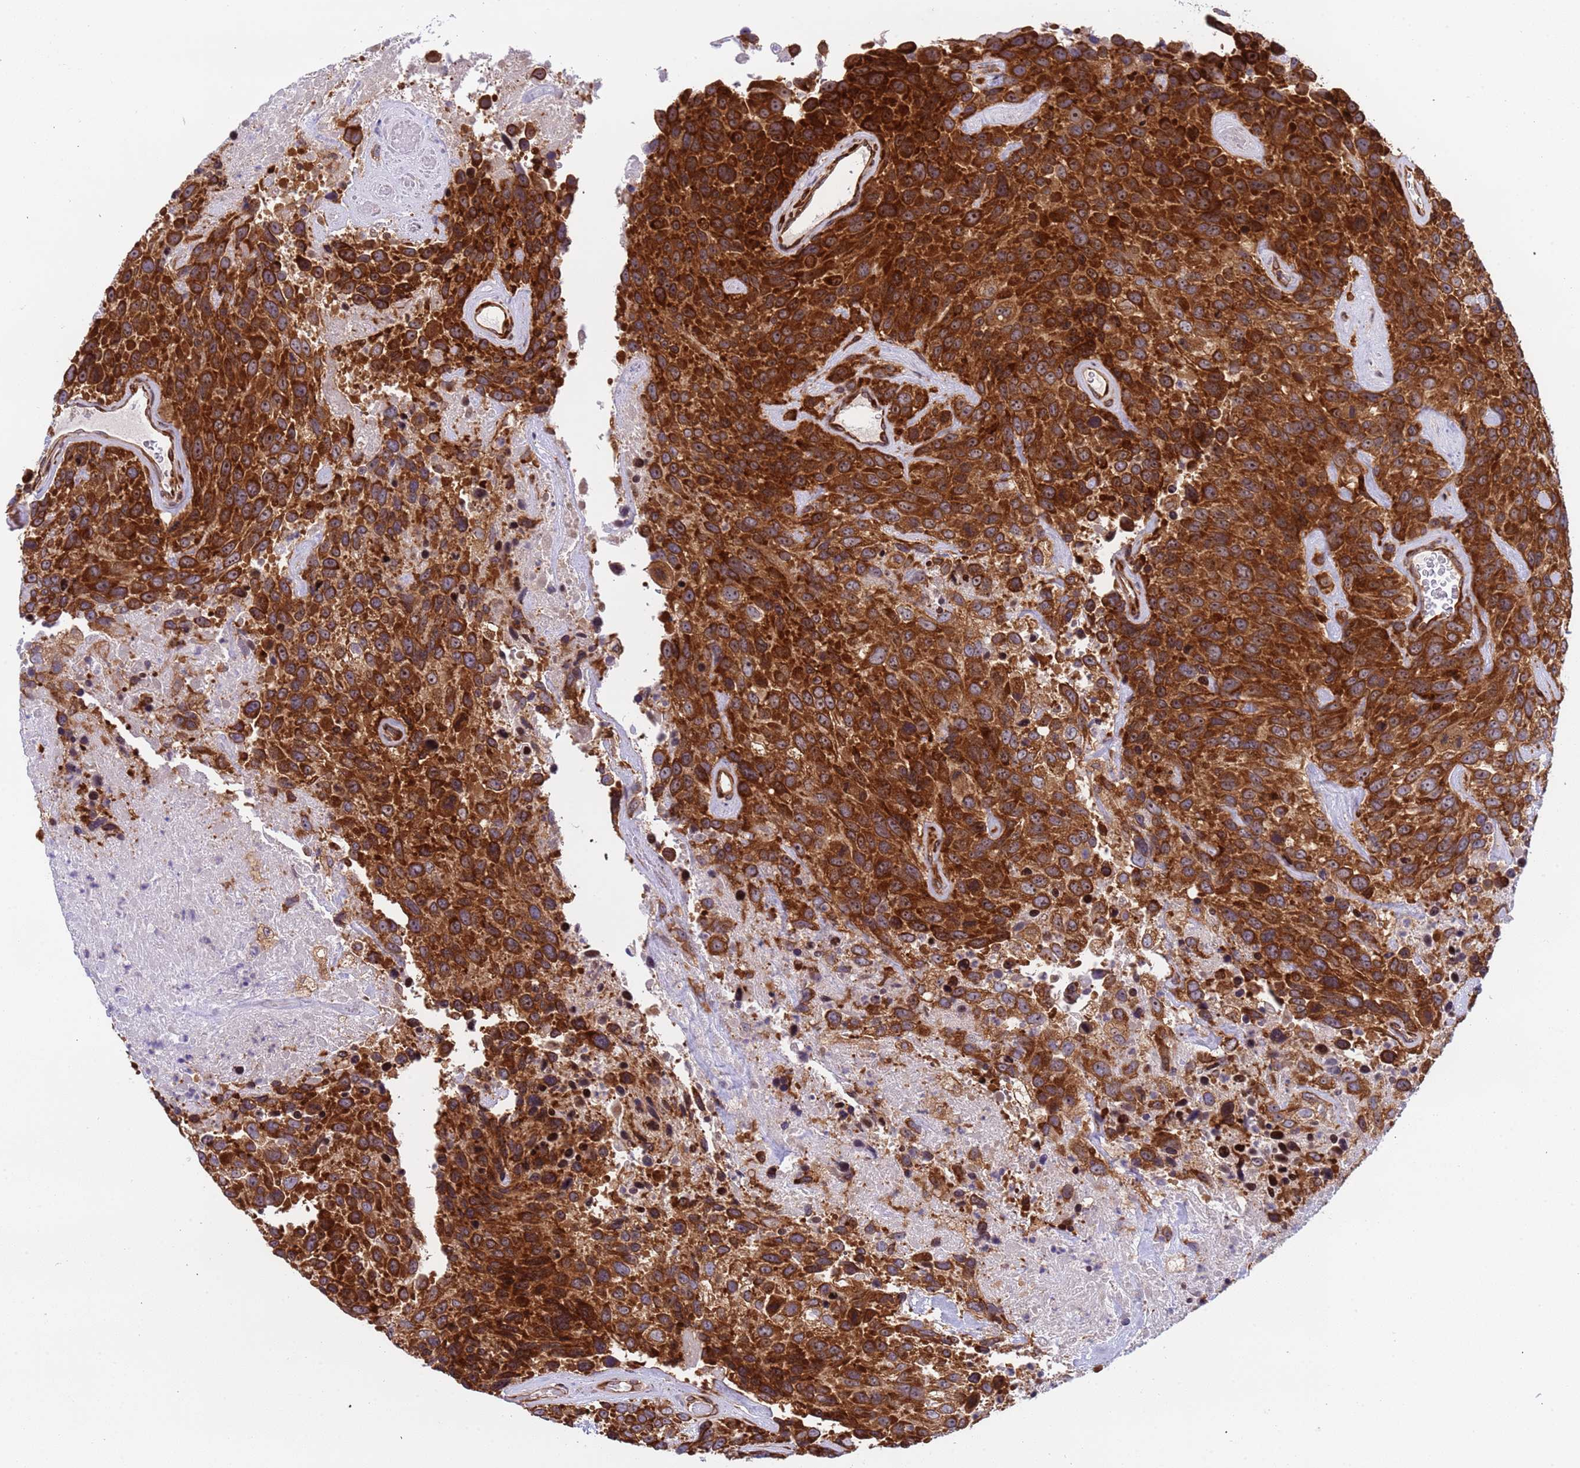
{"staining": {"intensity": "strong", "quantity": ">75%", "location": "cytoplasmic/membranous"}, "tissue": "urothelial cancer", "cell_type": "Tumor cells", "image_type": "cancer", "snomed": [{"axis": "morphology", "description": "Urothelial carcinoma, High grade"}, {"axis": "topography", "description": "Urinary bladder"}], "caption": "Tumor cells demonstrate high levels of strong cytoplasmic/membranous staining in about >75% of cells in human urothelial cancer.", "gene": "RPL36", "patient": {"sex": "female", "age": 70}}